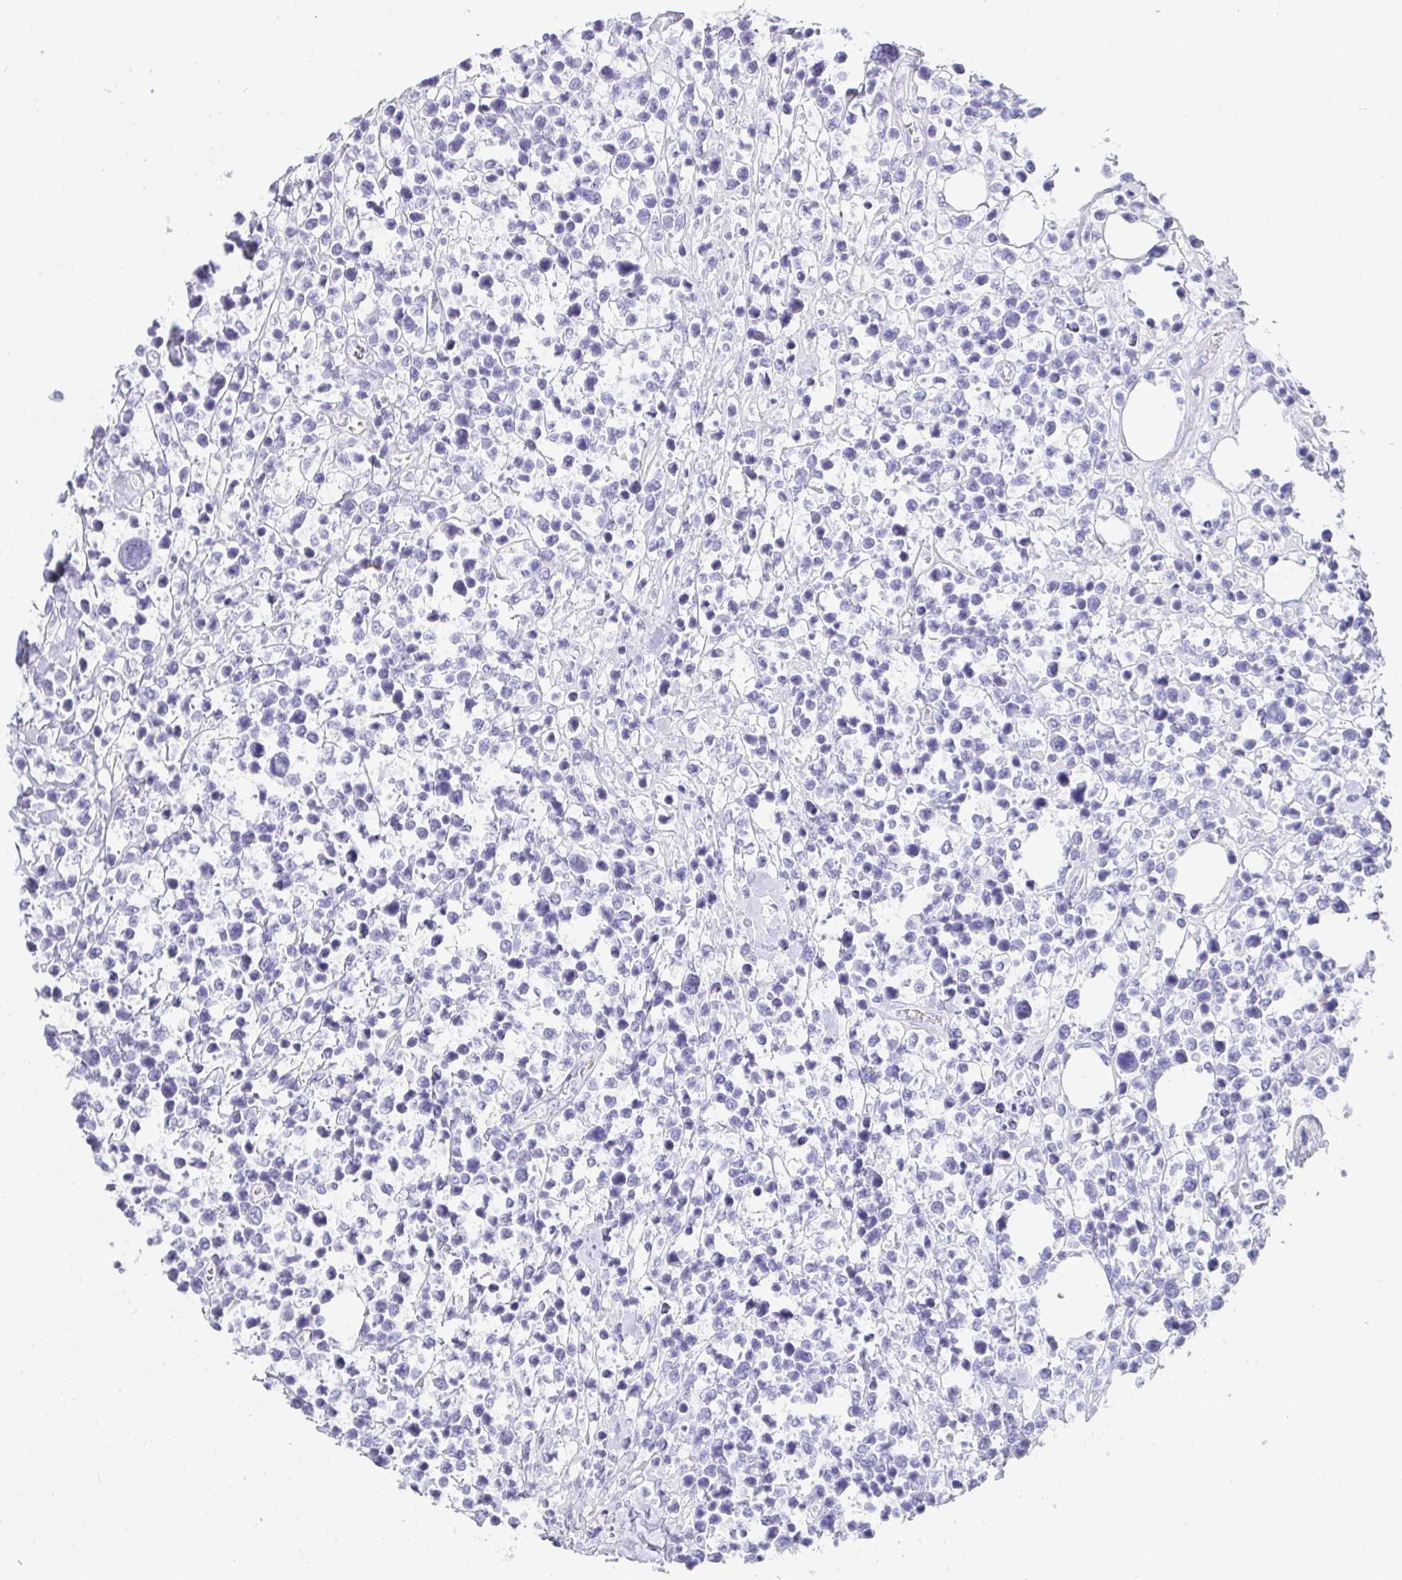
{"staining": {"intensity": "negative", "quantity": "none", "location": "none"}, "tissue": "lymphoma", "cell_type": "Tumor cells", "image_type": "cancer", "snomed": [{"axis": "morphology", "description": "Malignant lymphoma, non-Hodgkin's type, Low grade"}, {"axis": "topography", "description": "Lymph node"}], "caption": "The histopathology image demonstrates no staining of tumor cells in lymphoma.", "gene": "PRND", "patient": {"sex": "male", "age": 60}}